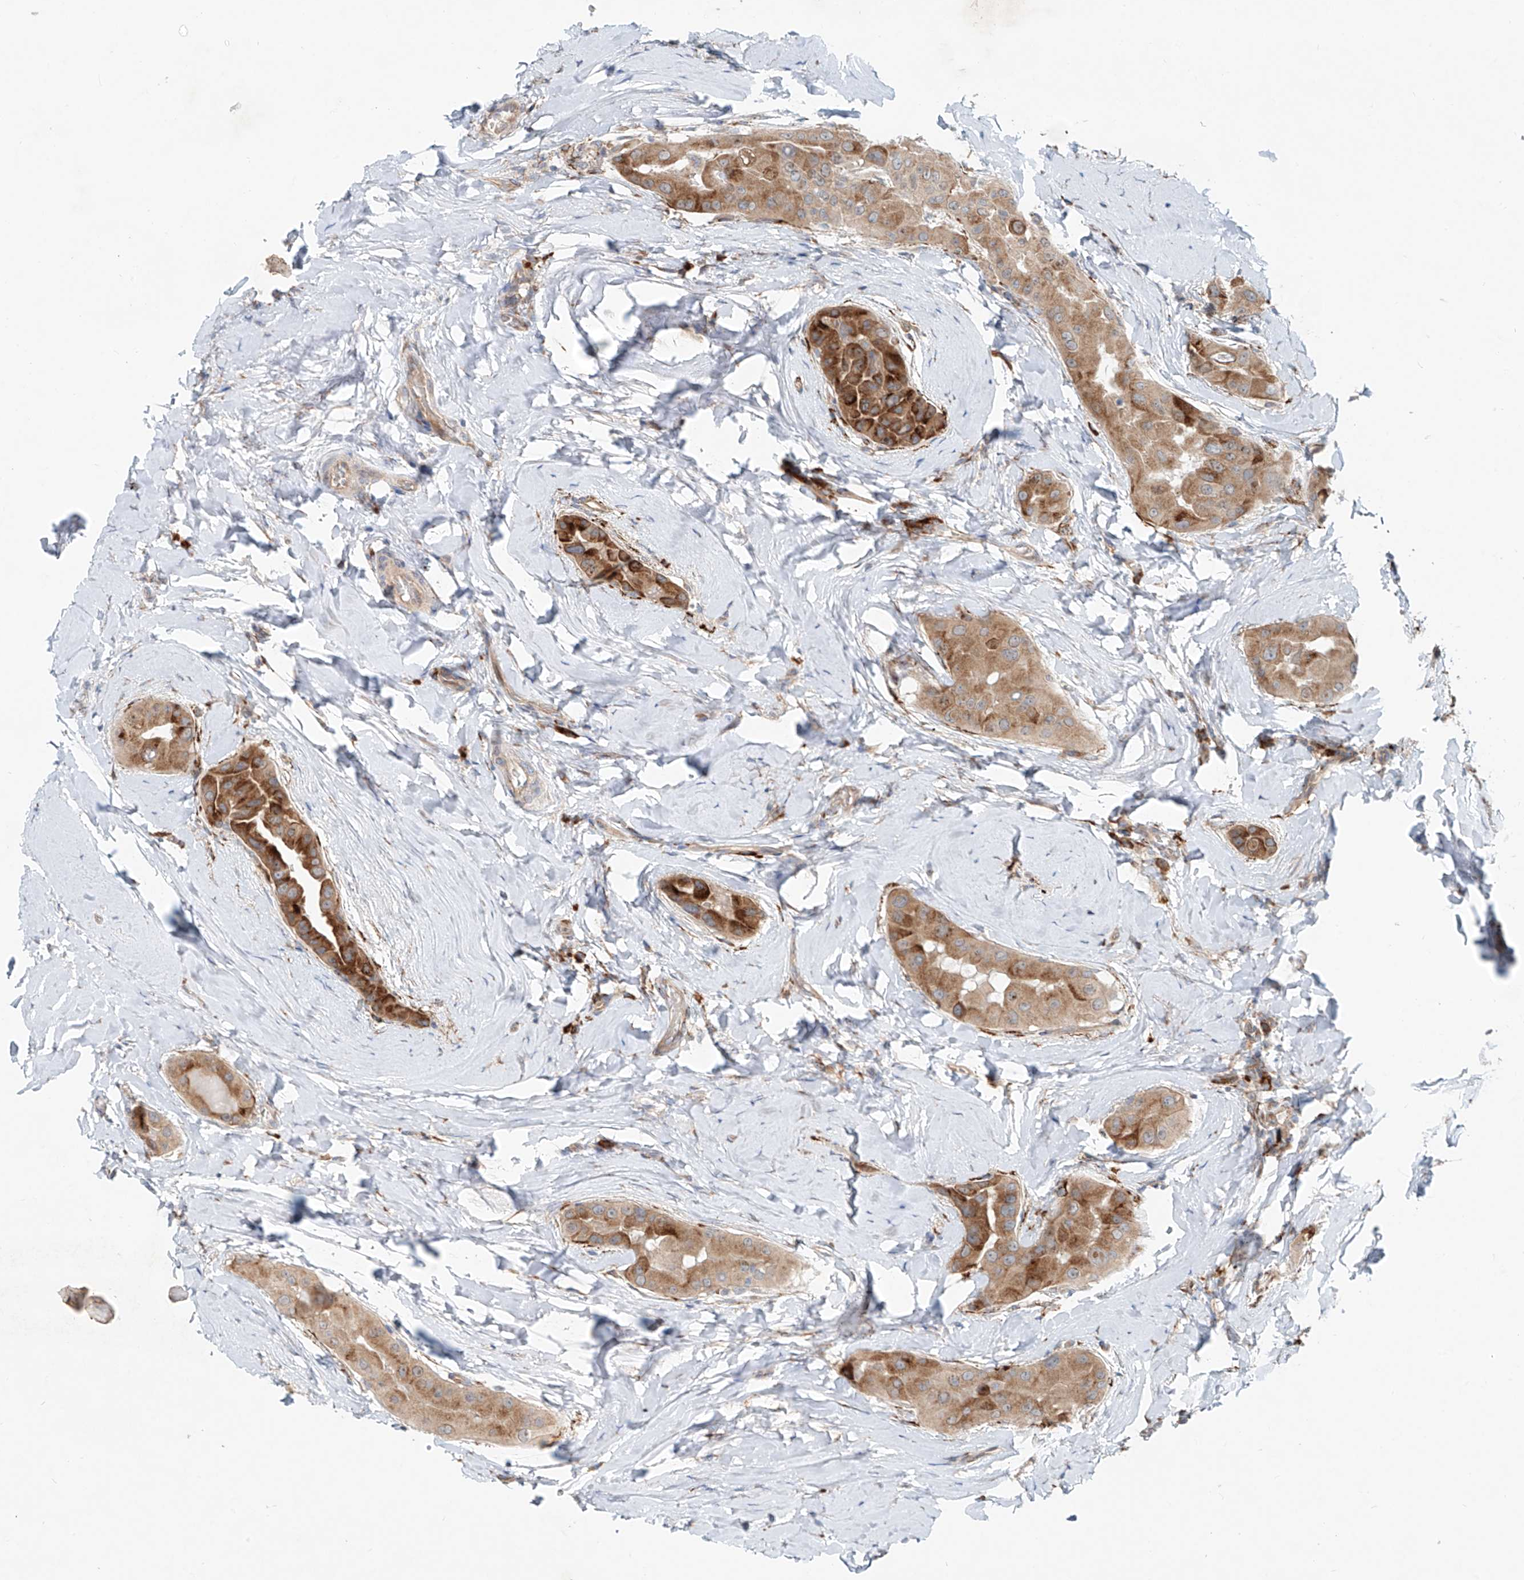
{"staining": {"intensity": "moderate", "quantity": ">75%", "location": "cytoplasmic/membranous"}, "tissue": "thyroid cancer", "cell_type": "Tumor cells", "image_type": "cancer", "snomed": [{"axis": "morphology", "description": "Papillary adenocarcinoma, NOS"}, {"axis": "topography", "description": "Thyroid gland"}], "caption": "The immunohistochemical stain labels moderate cytoplasmic/membranous expression in tumor cells of papillary adenocarcinoma (thyroid) tissue. Immunohistochemistry (ihc) stains the protein in brown and the nuclei are stained blue.", "gene": "SNAP29", "patient": {"sex": "male", "age": 33}}